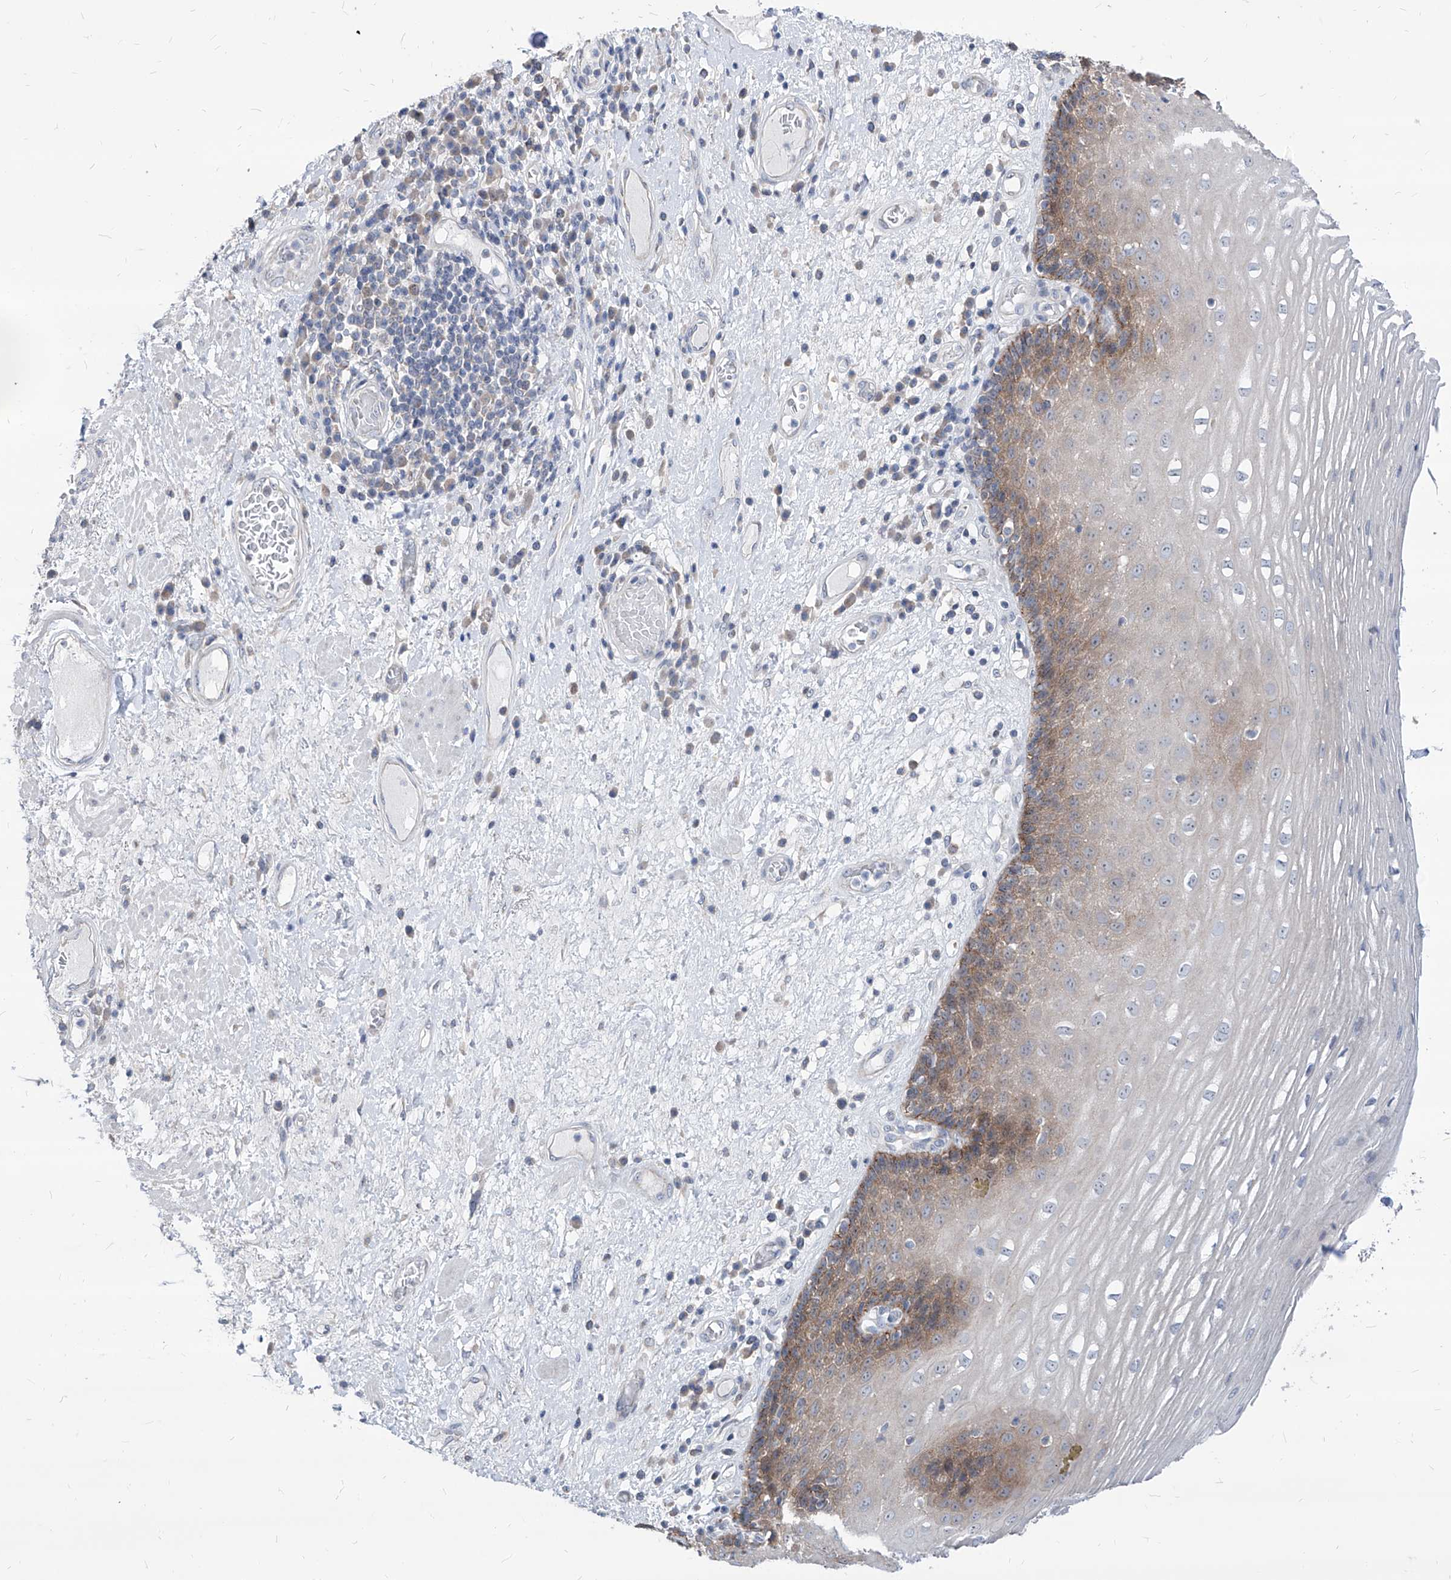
{"staining": {"intensity": "moderate", "quantity": "25%-75%", "location": "cytoplasmic/membranous"}, "tissue": "esophagus", "cell_type": "Squamous epithelial cells", "image_type": "normal", "snomed": [{"axis": "morphology", "description": "Normal tissue, NOS"}, {"axis": "morphology", "description": "Adenocarcinoma, NOS"}, {"axis": "topography", "description": "Esophagus"}], "caption": "Esophagus stained with a brown dye exhibits moderate cytoplasmic/membranous positive expression in about 25%-75% of squamous epithelial cells.", "gene": "AGPS", "patient": {"sex": "male", "age": 62}}